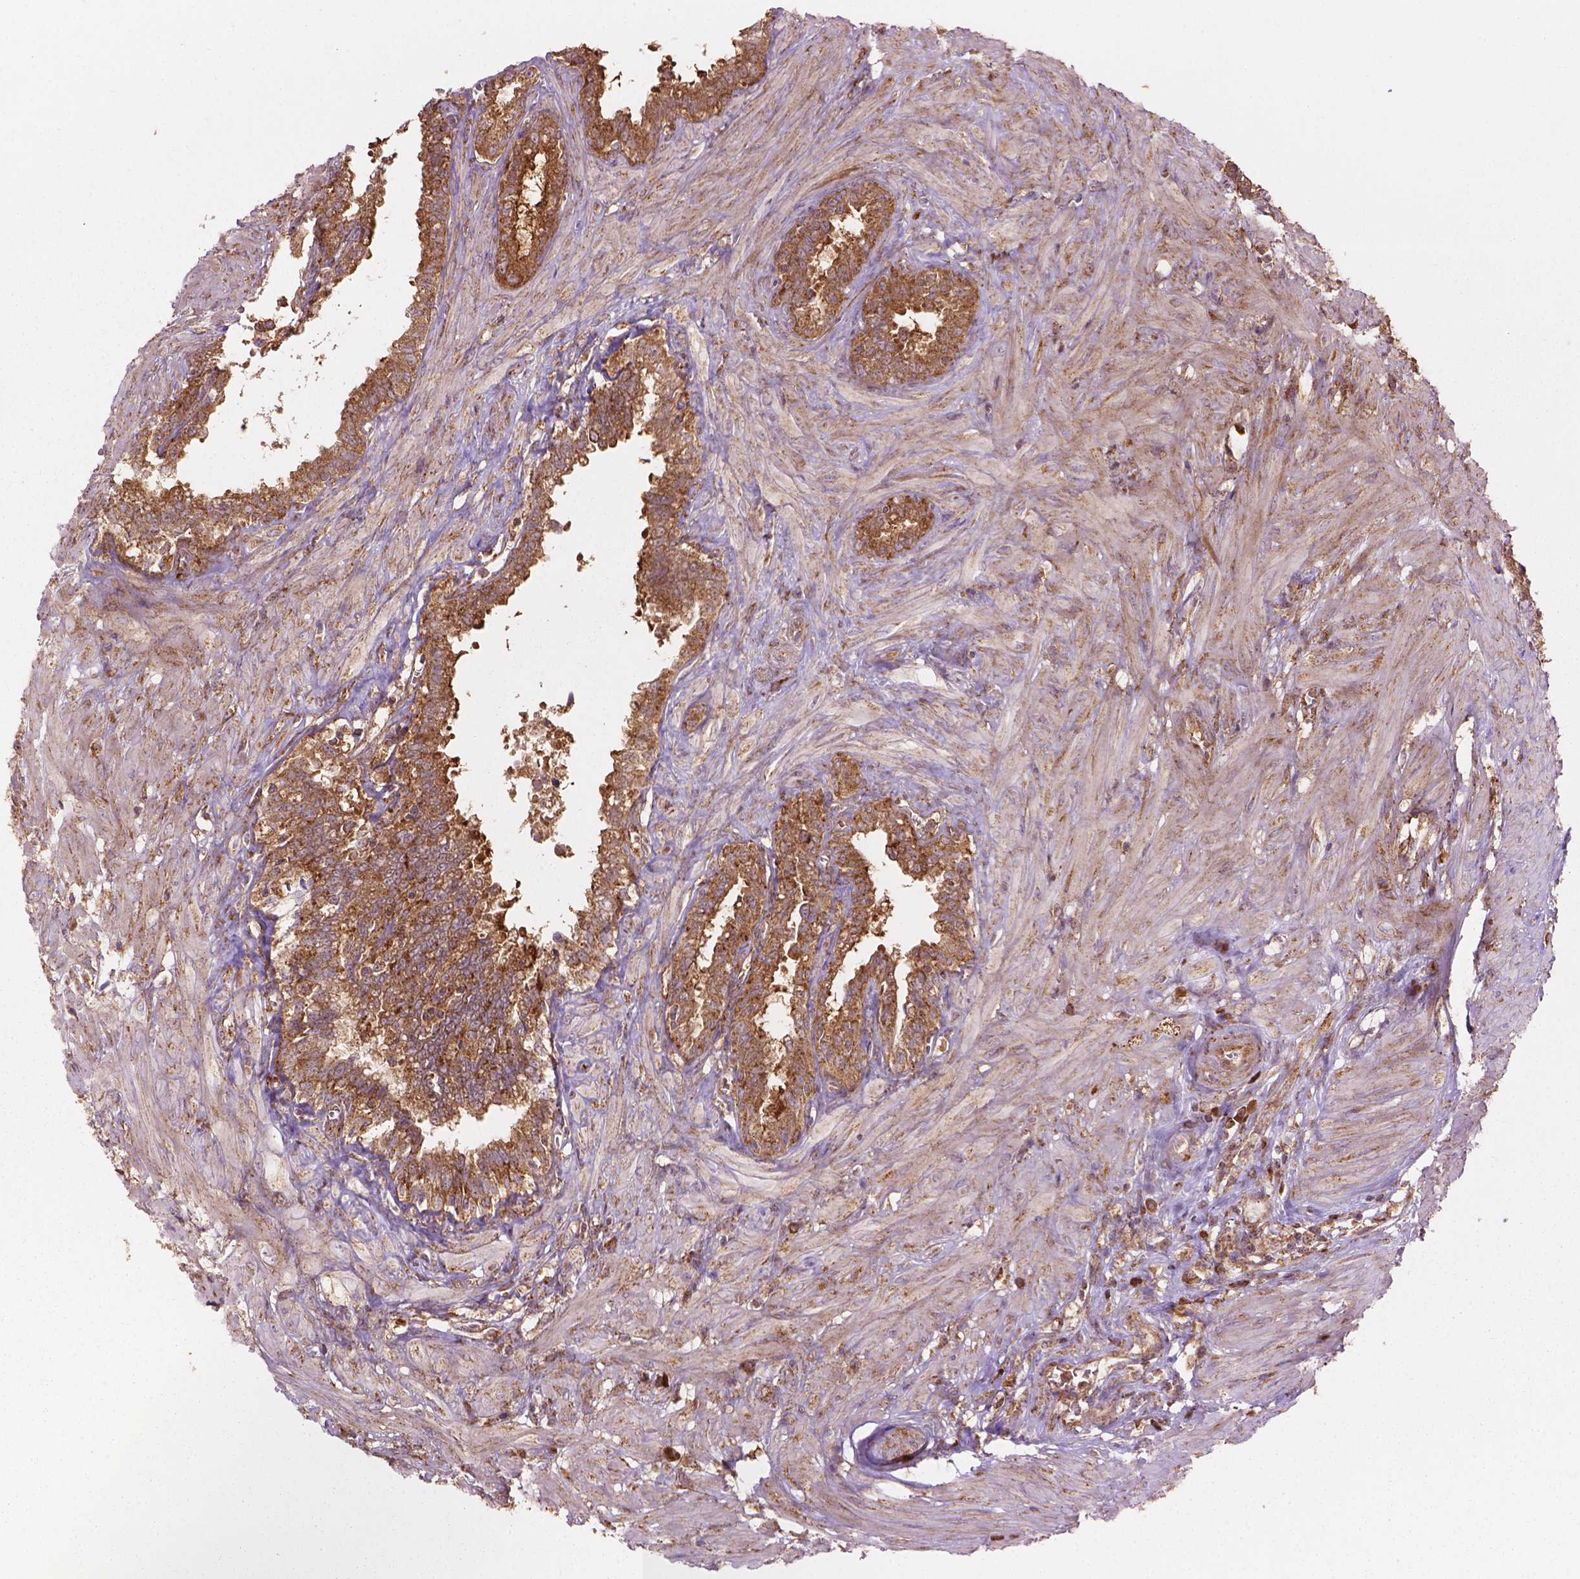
{"staining": {"intensity": "moderate", "quantity": ">75%", "location": "cytoplasmic/membranous"}, "tissue": "seminal vesicle", "cell_type": "Glandular cells", "image_type": "normal", "snomed": [{"axis": "morphology", "description": "Normal tissue, NOS"}, {"axis": "morphology", "description": "Urothelial carcinoma, NOS"}, {"axis": "topography", "description": "Urinary bladder"}, {"axis": "topography", "description": "Seminal veicle"}], "caption": "Immunohistochemical staining of benign seminal vesicle demonstrates >75% levels of moderate cytoplasmic/membranous protein staining in about >75% of glandular cells. (Stains: DAB (3,3'-diaminobenzidine) in brown, nuclei in blue, Microscopy: brightfield microscopy at high magnification).", "gene": "VARS2", "patient": {"sex": "male", "age": 76}}